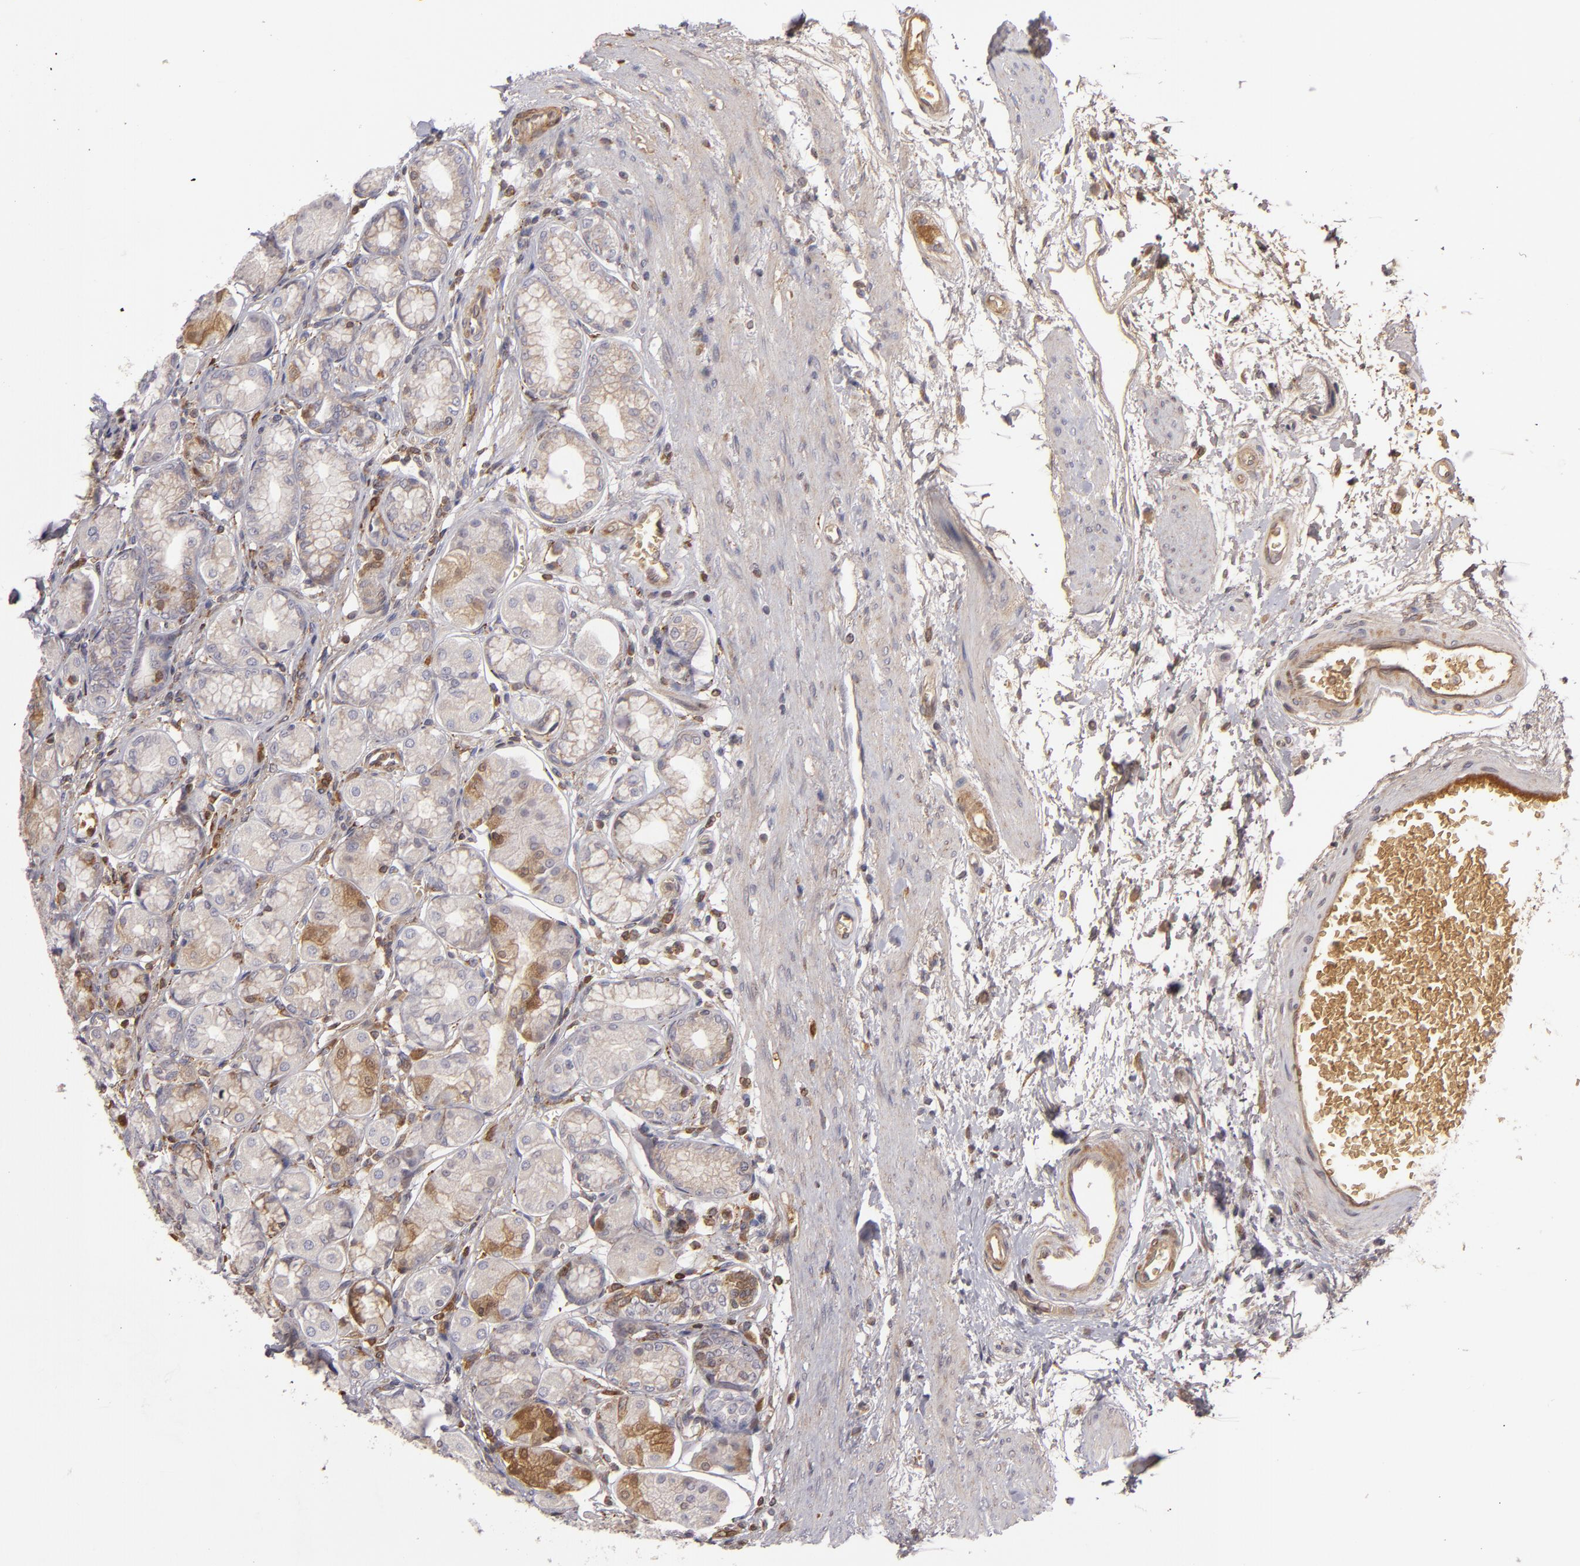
{"staining": {"intensity": "moderate", "quantity": "25%-75%", "location": "cytoplasmic/membranous"}, "tissue": "stomach", "cell_type": "Glandular cells", "image_type": "normal", "snomed": [{"axis": "morphology", "description": "Normal tissue, NOS"}, {"axis": "topography", "description": "Stomach"}, {"axis": "topography", "description": "Stomach, lower"}], "caption": "Immunohistochemistry (IHC) (DAB) staining of benign human stomach exhibits moderate cytoplasmic/membranous protein positivity in approximately 25%-75% of glandular cells. (DAB (3,3'-diaminobenzidine) IHC, brown staining for protein, blue staining for nuclei).", "gene": "CFB", "patient": {"sex": "male", "age": 76}}